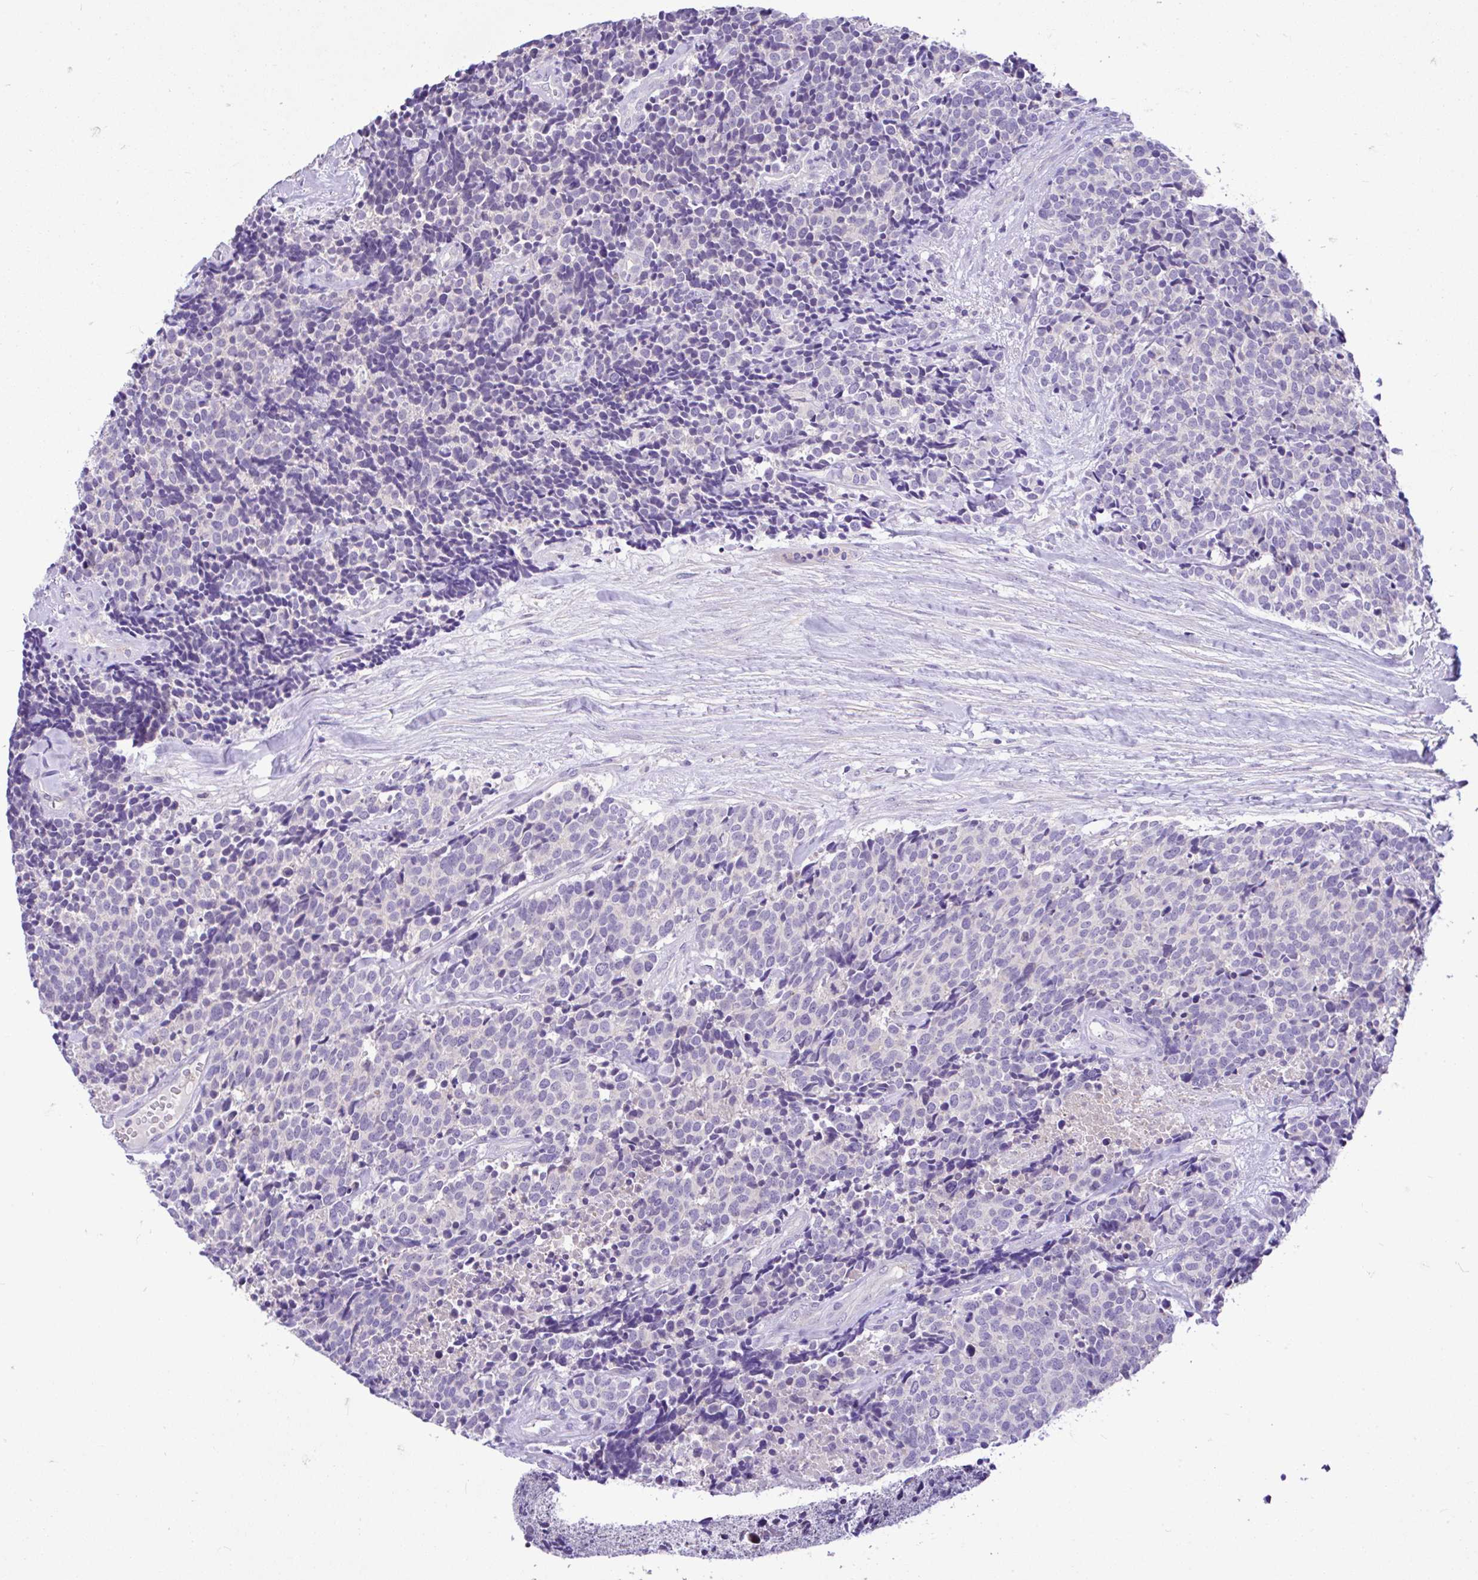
{"staining": {"intensity": "negative", "quantity": "none", "location": "none"}, "tissue": "carcinoid", "cell_type": "Tumor cells", "image_type": "cancer", "snomed": [{"axis": "morphology", "description": "Carcinoid, malignant, NOS"}, {"axis": "topography", "description": "Skin"}], "caption": "High power microscopy image of an immunohistochemistry photomicrograph of malignant carcinoid, revealing no significant expression in tumor cells. The staining is performed using DAB brown chromogen with nuclei counter-stained in using hematoxylin.", "gene": "ANO4", "patient": {"sex": "female", "age": 79}}